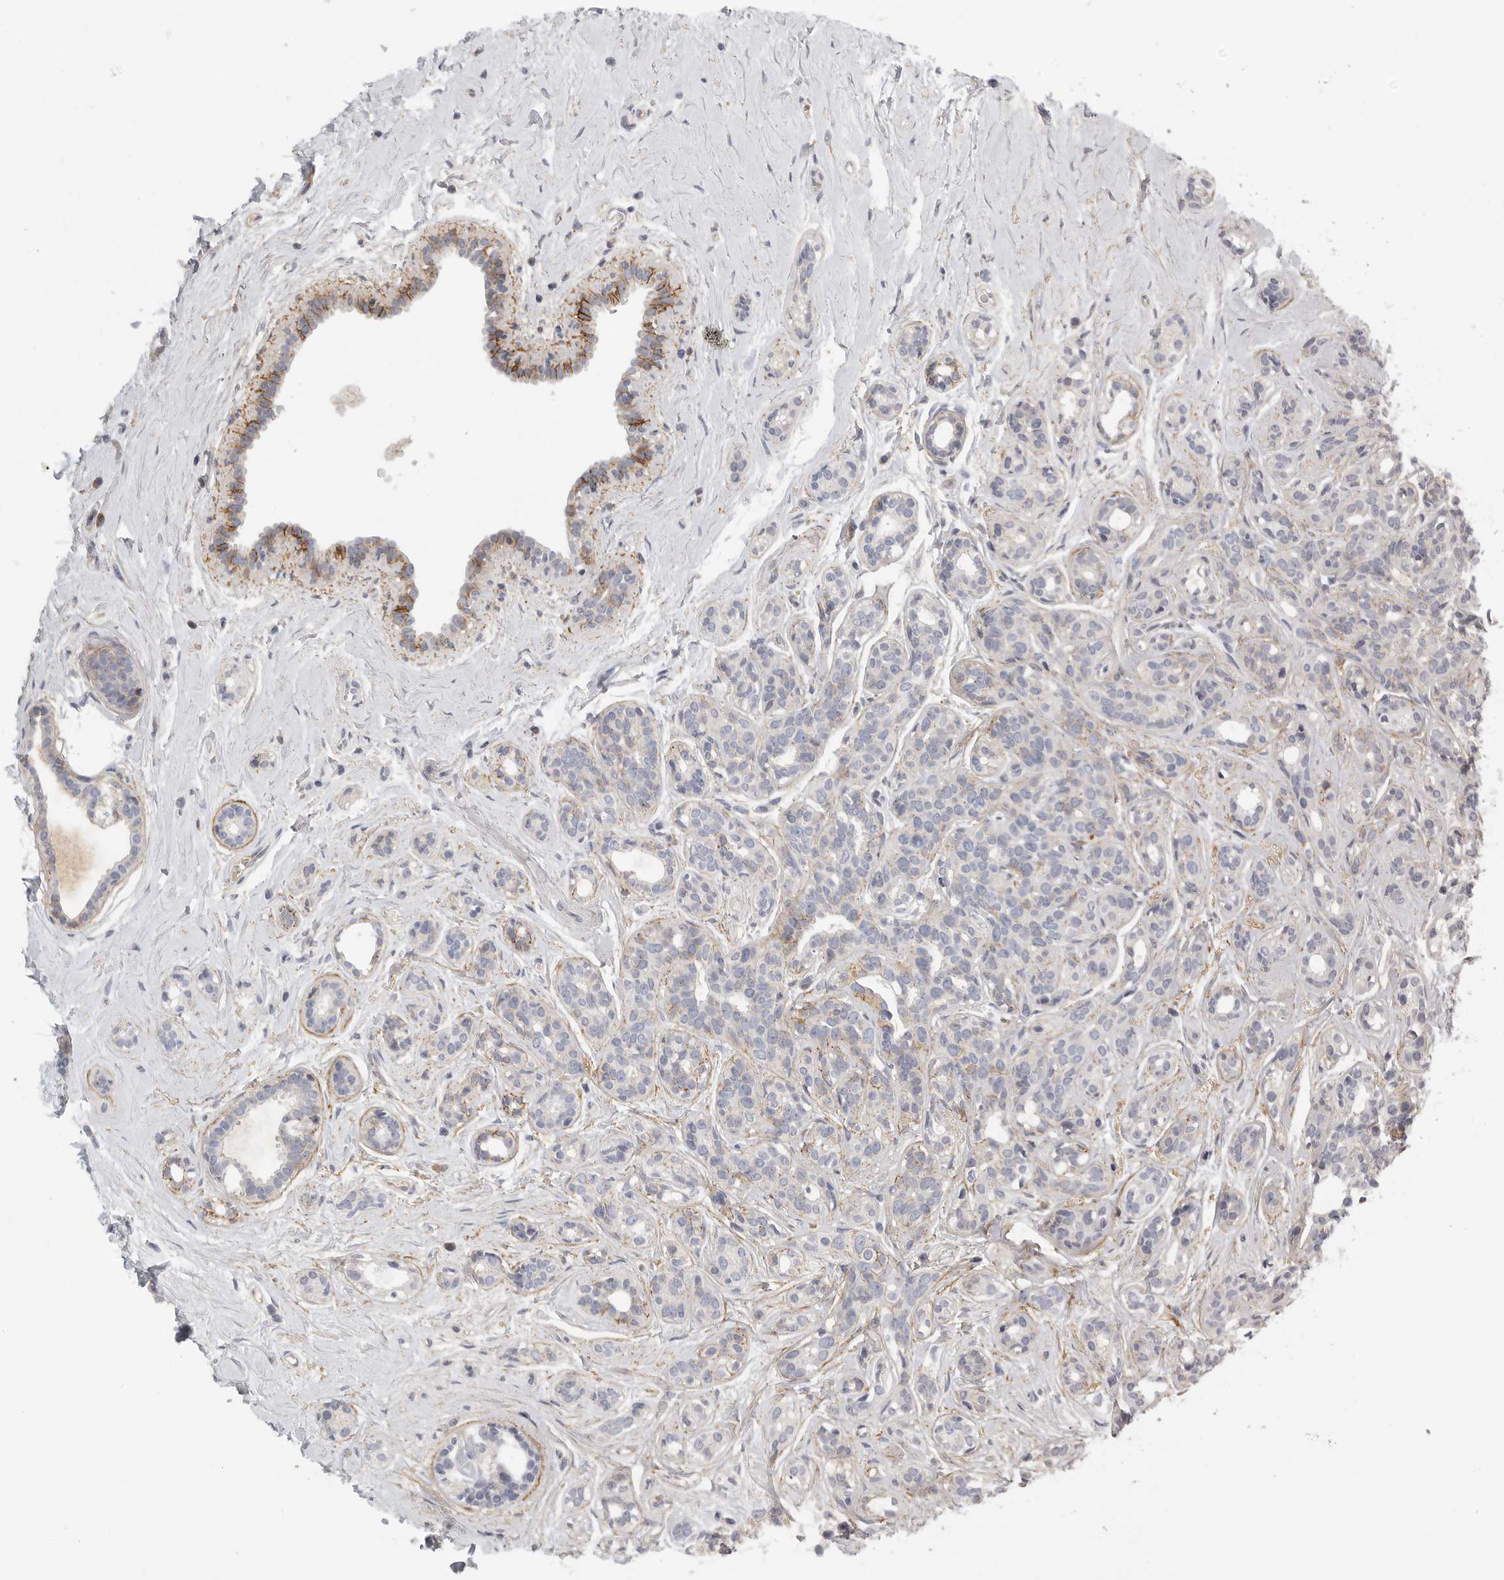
{"staining": {"intensity": "negative", "quantity": "none", "location": "none"}, "tissue": "breast cancer", "cell_type": "Tumor cells", "image_type": "cancer", "snomed": [{"axis": "morphology", "description": "Duct carcinoma"}, {"axis": "topography", "description": "Breast"}], "caption": "This is an IHC micrograph of breast invasive ductal carcinoma. There is no staining in tumor cells.", "gene": "SDC3", "patient": {"sex": "female", "age": 55}}